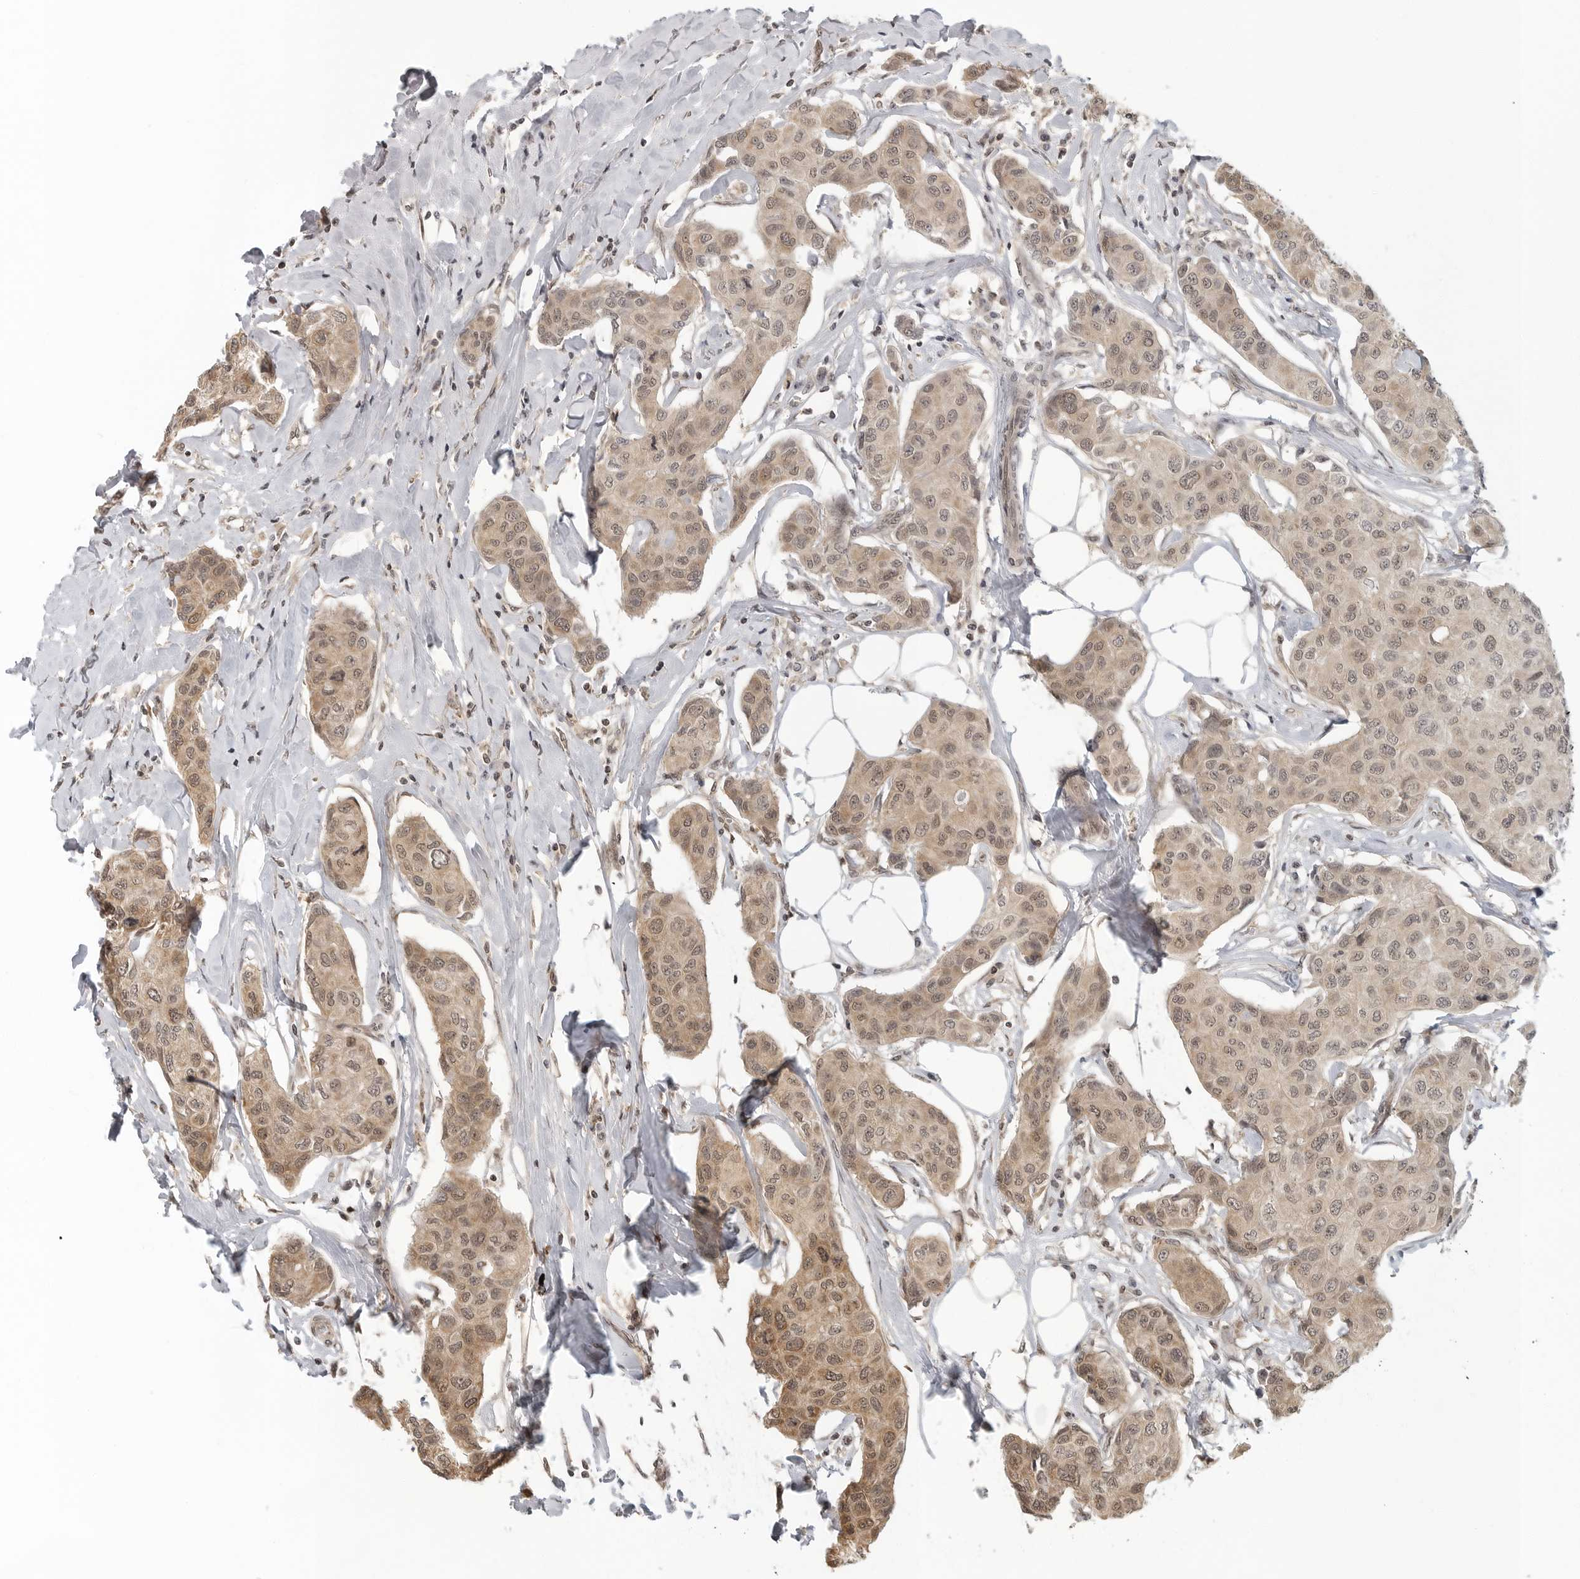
{"staining": {"intensity": "moderate", "quantity": ">75%", "location": "cytoplasmic/membranous,nuclear"}, "tissue": "breast cancer", "cell_type": "Tumor cells", "image_type": "cancer", "snomed": [{"axis": "morphology", "description": "Duct carcinoma"}, {"axis": "topography", "description": "Breast"}], "caption": "High-power microscopy captured an immunohistochemistry micrograph of breast cancer (invasive ductal carcinoma), revealing moderate cytoplasmic/membranous and nuclear staining in about >75% of tumor cells.", "gene": "SZRD1", "patient": {"sex": "female", "age": 80}}